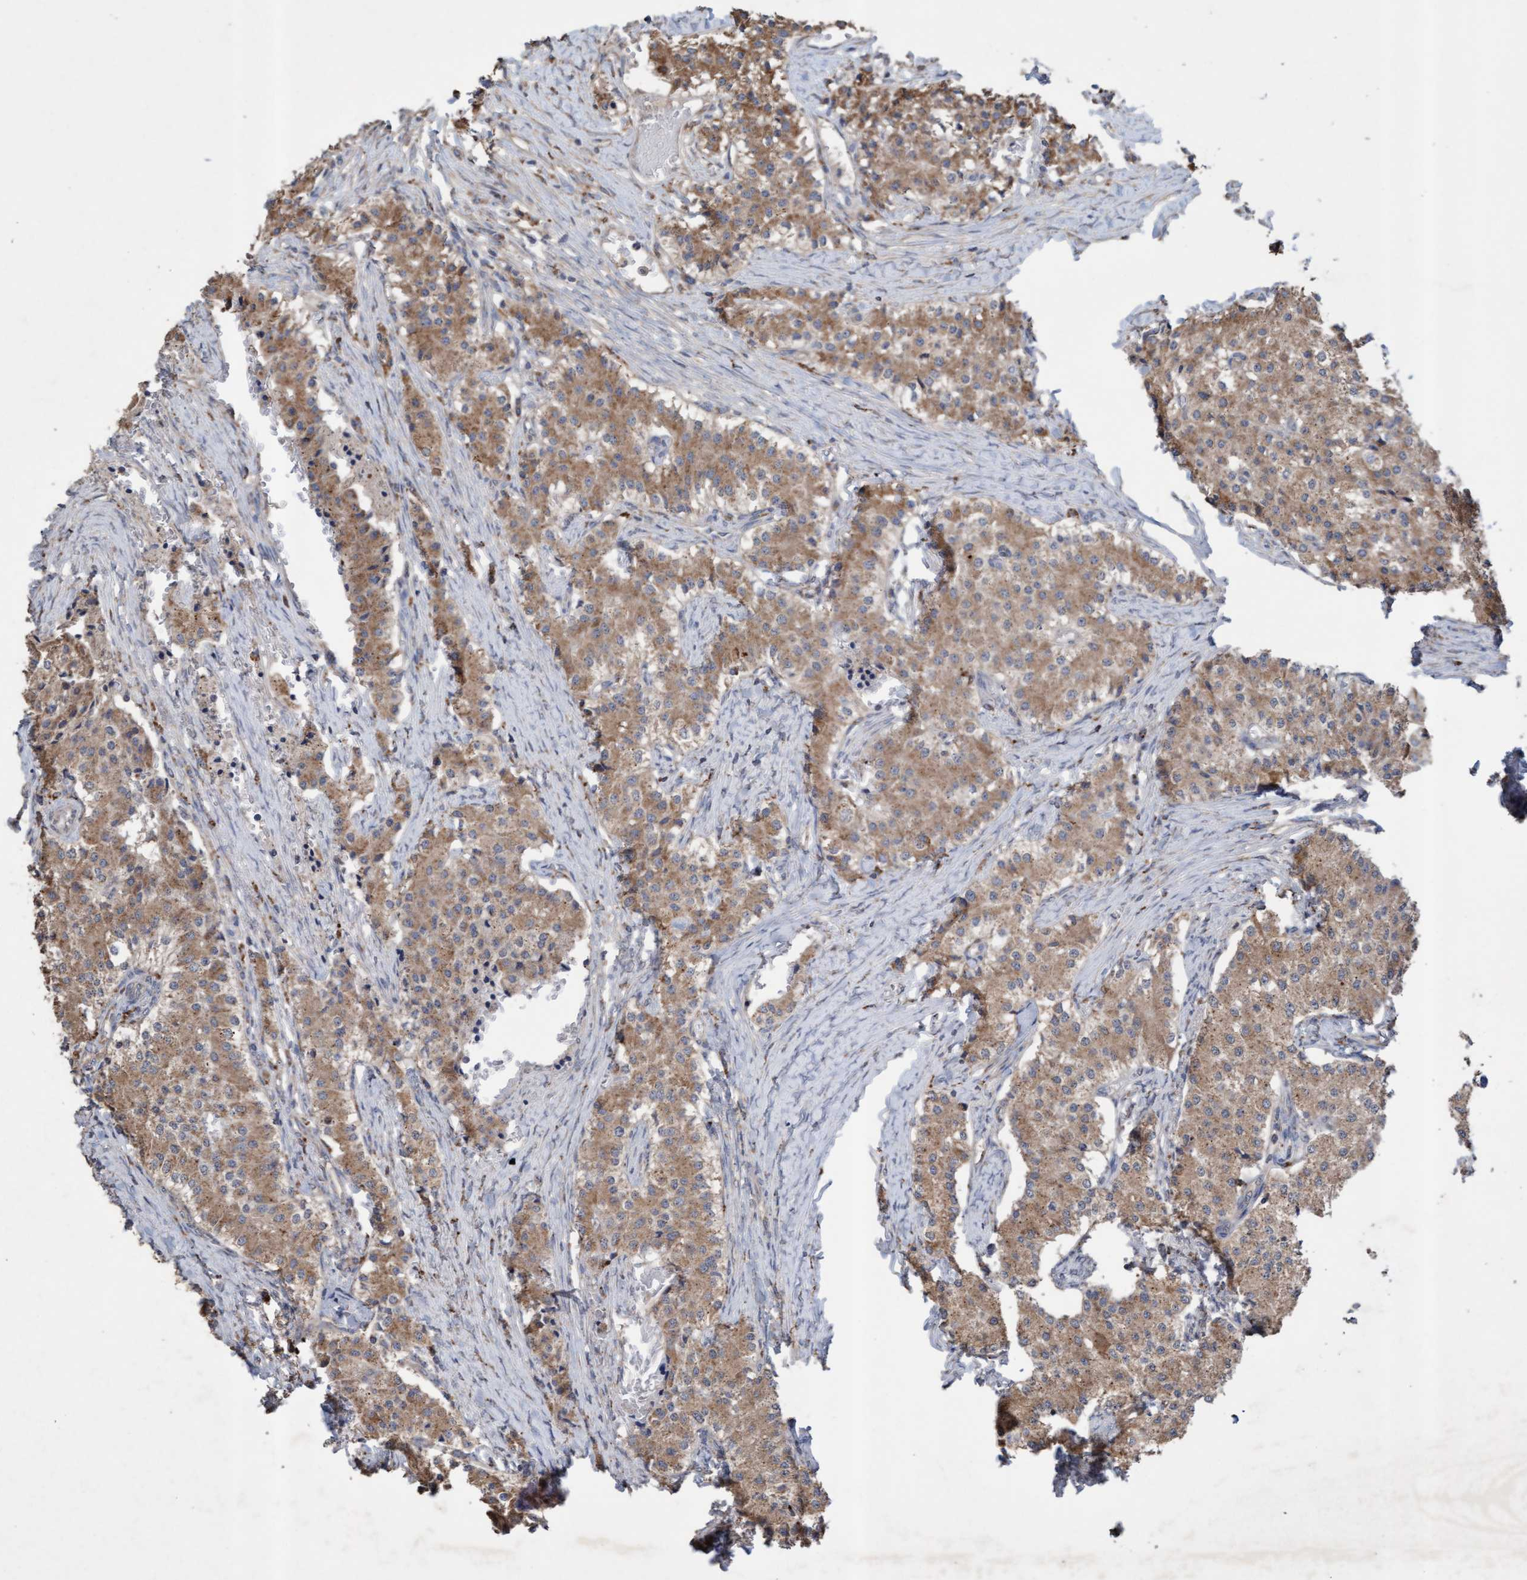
{"staining": {"intensity": "moderate", "quantity": ">75%", "location": "cytoplasmic/membranous"}, "tissue": "carcinoid", "cell_type": "Tumor cells", "image_type": "cancer", "snomed": [{"axis": "morphology", "description": "Carcinoid, malignant, NOS"}, {"axis": "topography", "description": "Colon"}], "caption": "Carcinoid (malignant) stained for a protein shows moderate cytoplasmic/membranous positivity in tumor cells.", "gene": "ATPAF2", "patient": {"sex": "female", "age": 52}}